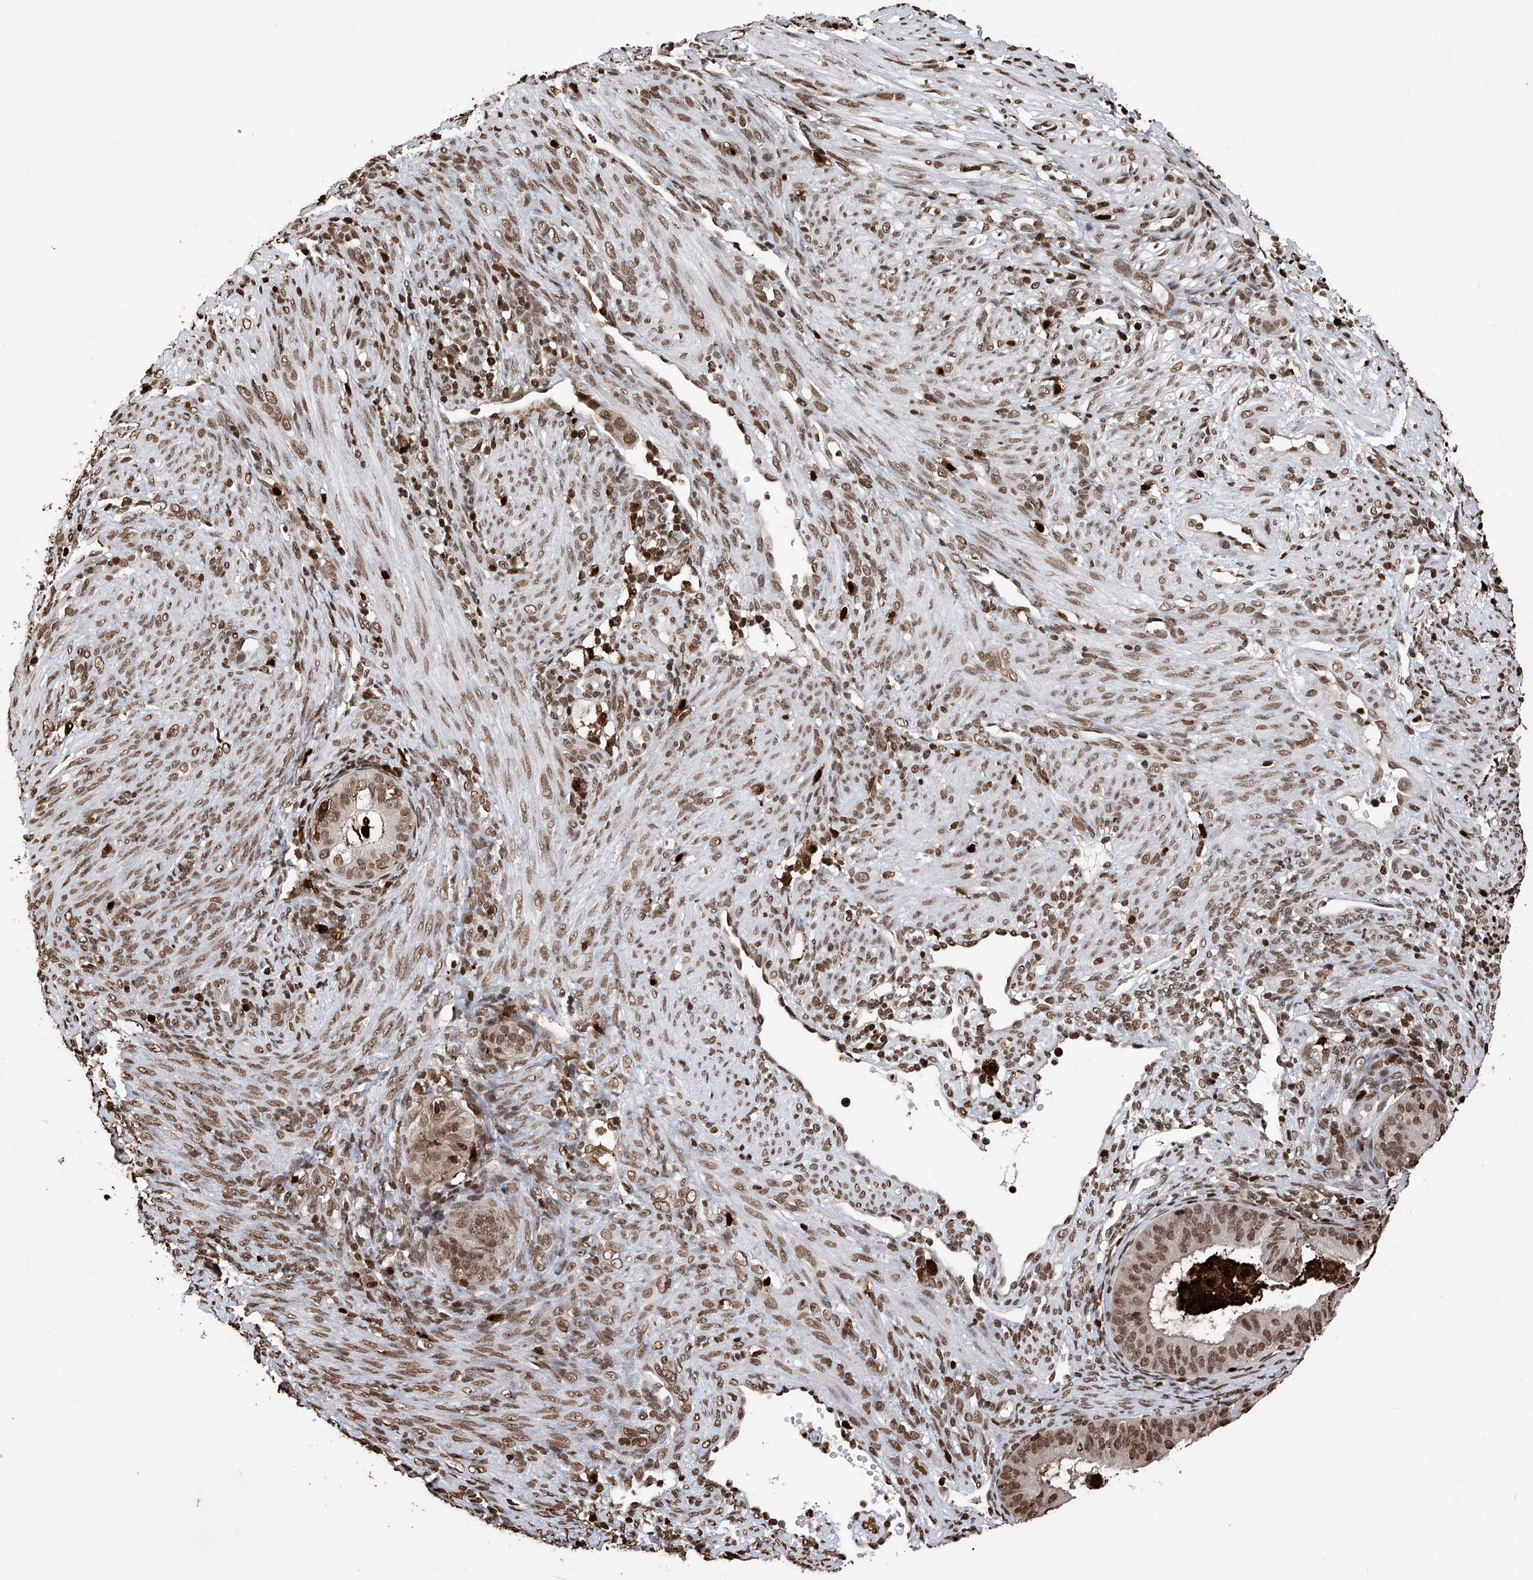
{"staining": {"intensity": "moderate", "quantity": ">75%", "location": "nuclear"}, "tissue": "endometrial cancer", "cell_type": "Tumor cells", "image_type": "cancer", "snomed": [{"axis": "morphology", "description": "Adenocarcinoma, NOS"}, {"axis": "topography", "description": "Endometrium"}], "caption": "A high-resolution image shows IHC staining of adenocarcinoma (endometrial), which reveals moderate nuclear expression in approximately >75% of tumor cells.", "gene": "CFAP410", "patient": {"sex": "female", "age": 51}}